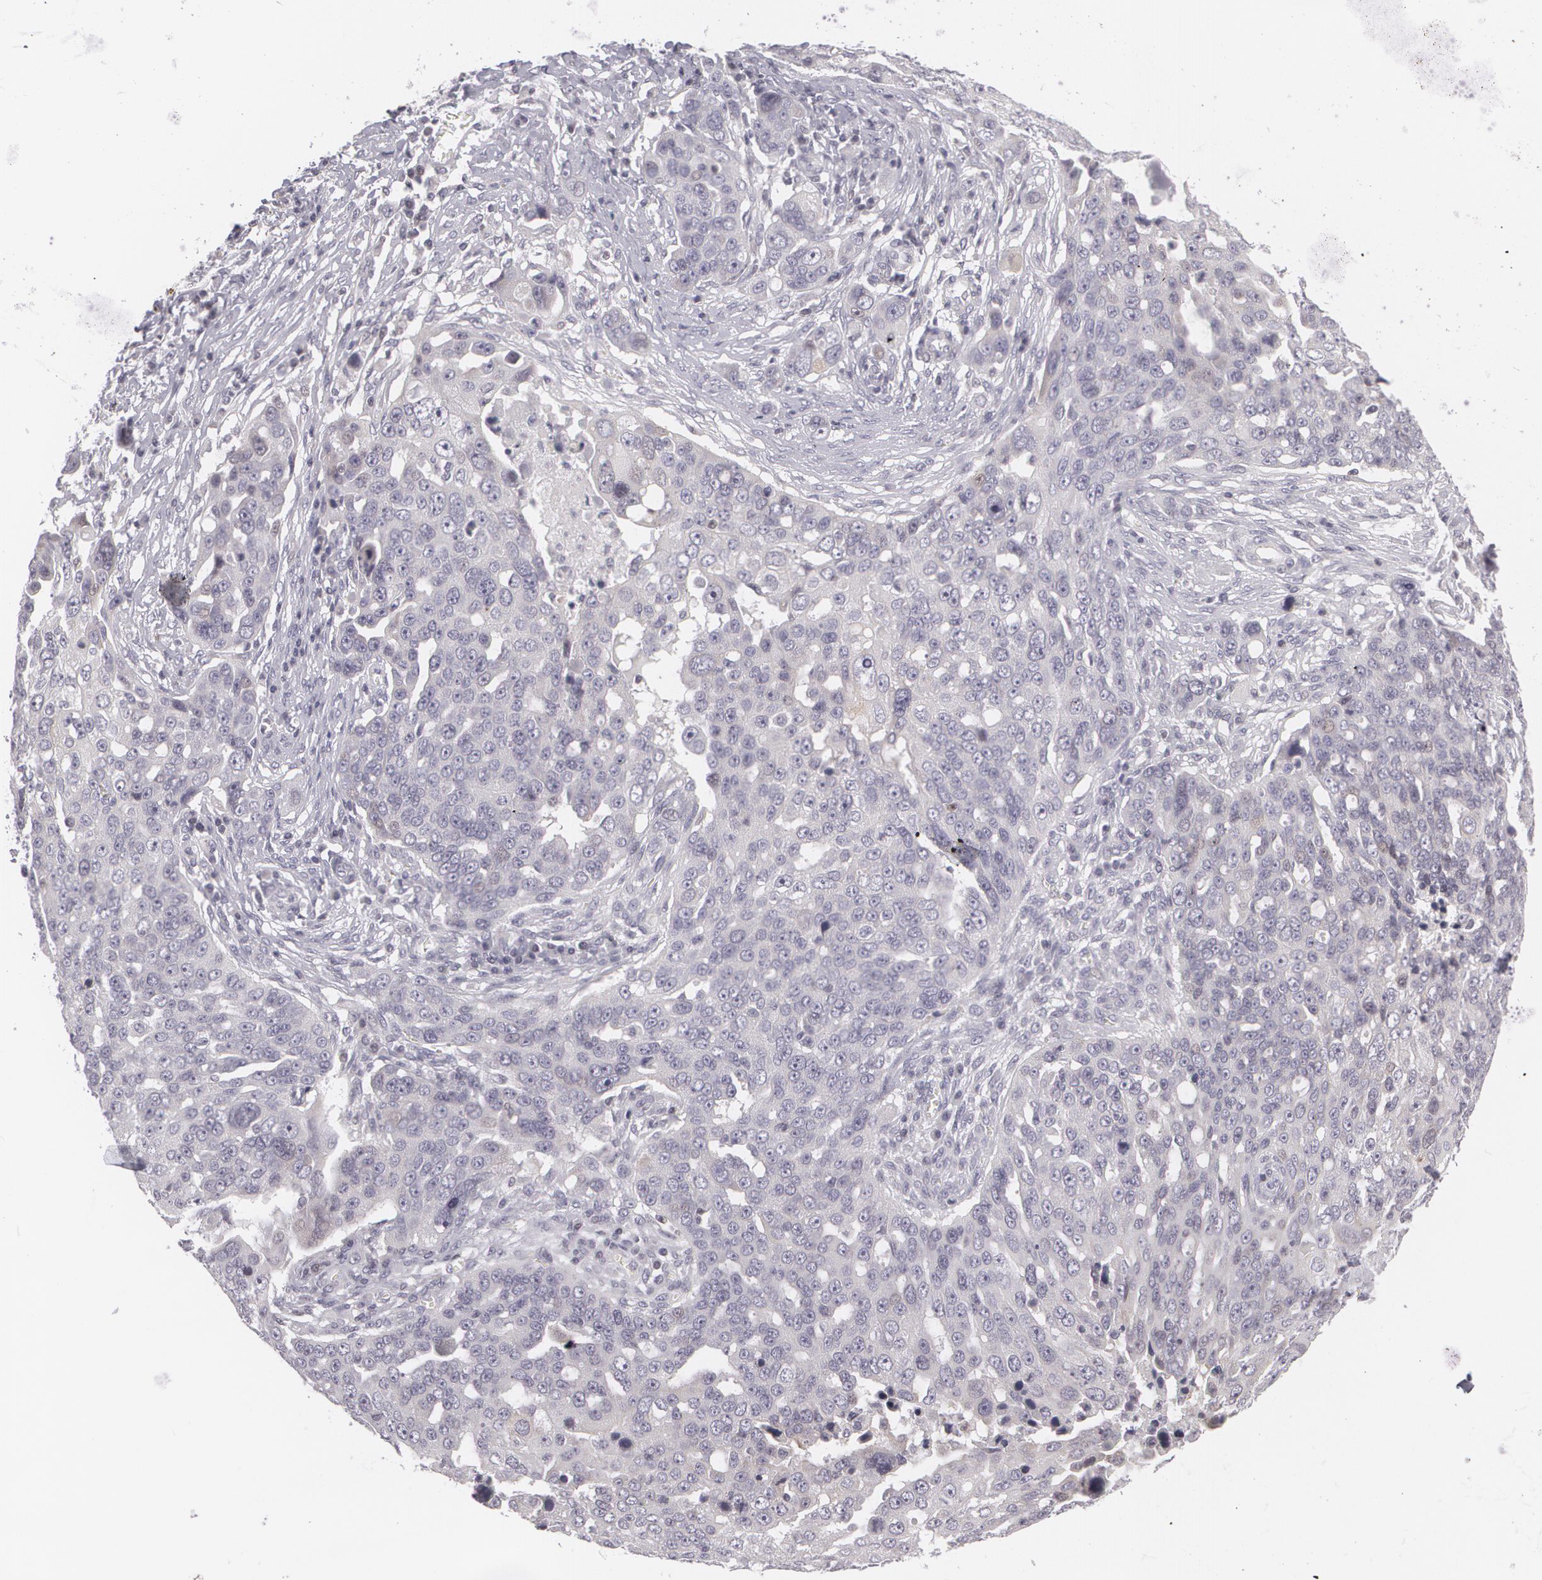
{"staining": {"intensity": "negative", "quantity": "none", "location": "none"}, "tissue": "ovarian cancer", "cell_type": "Tumor cells", "image_type": "cancer", "snomed": [{"axis": "morphology", "description": "Carcinoma, endometroid"}, {"axis": "topography", "description": "Ovary"}], "caption": "Tumor cells are negative for brown protein staining in ovarian cancer.", "gene": "ZBTB16", "patient": {"sex": "female", "age": 75}}